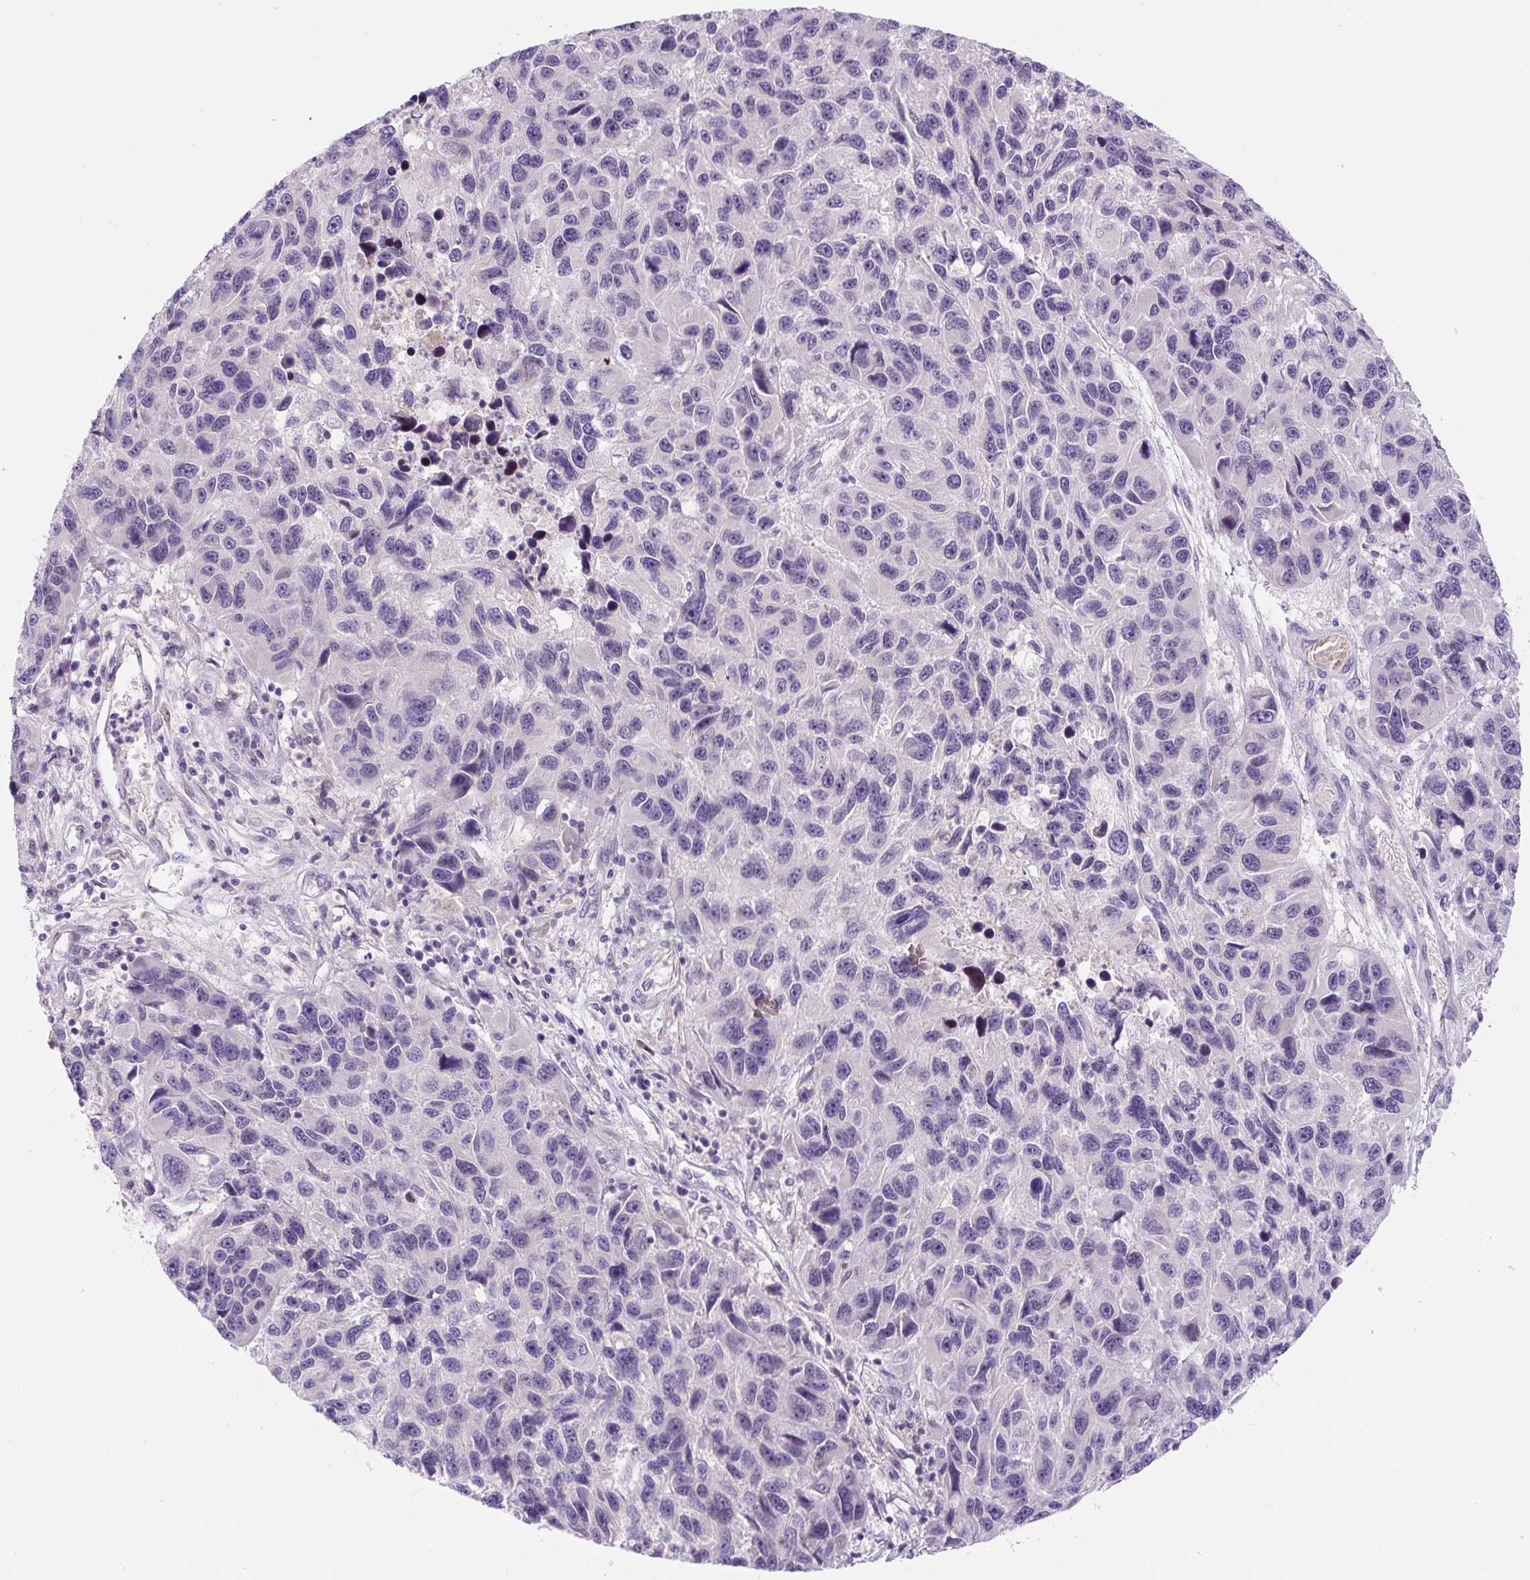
{"staining": {"intensity": "weak", "quantity": "<25%", "location": "cytoplasmic/membranous"}, "tissue": "melanoma", "cell_type": "Tumor cells", "image_type": "cancer", "snomed": [{"axis": "morphology", "description": "Malignant melanoma, NOS"}, {"axis": "topography", "description": "Skin"}], "caption": "This is an immunohistochemistry micrograph of human melanoma. There is no expression in tumor cells.", "gene": "YIF1B", "patient": {"sex": "male", "age": 53}}